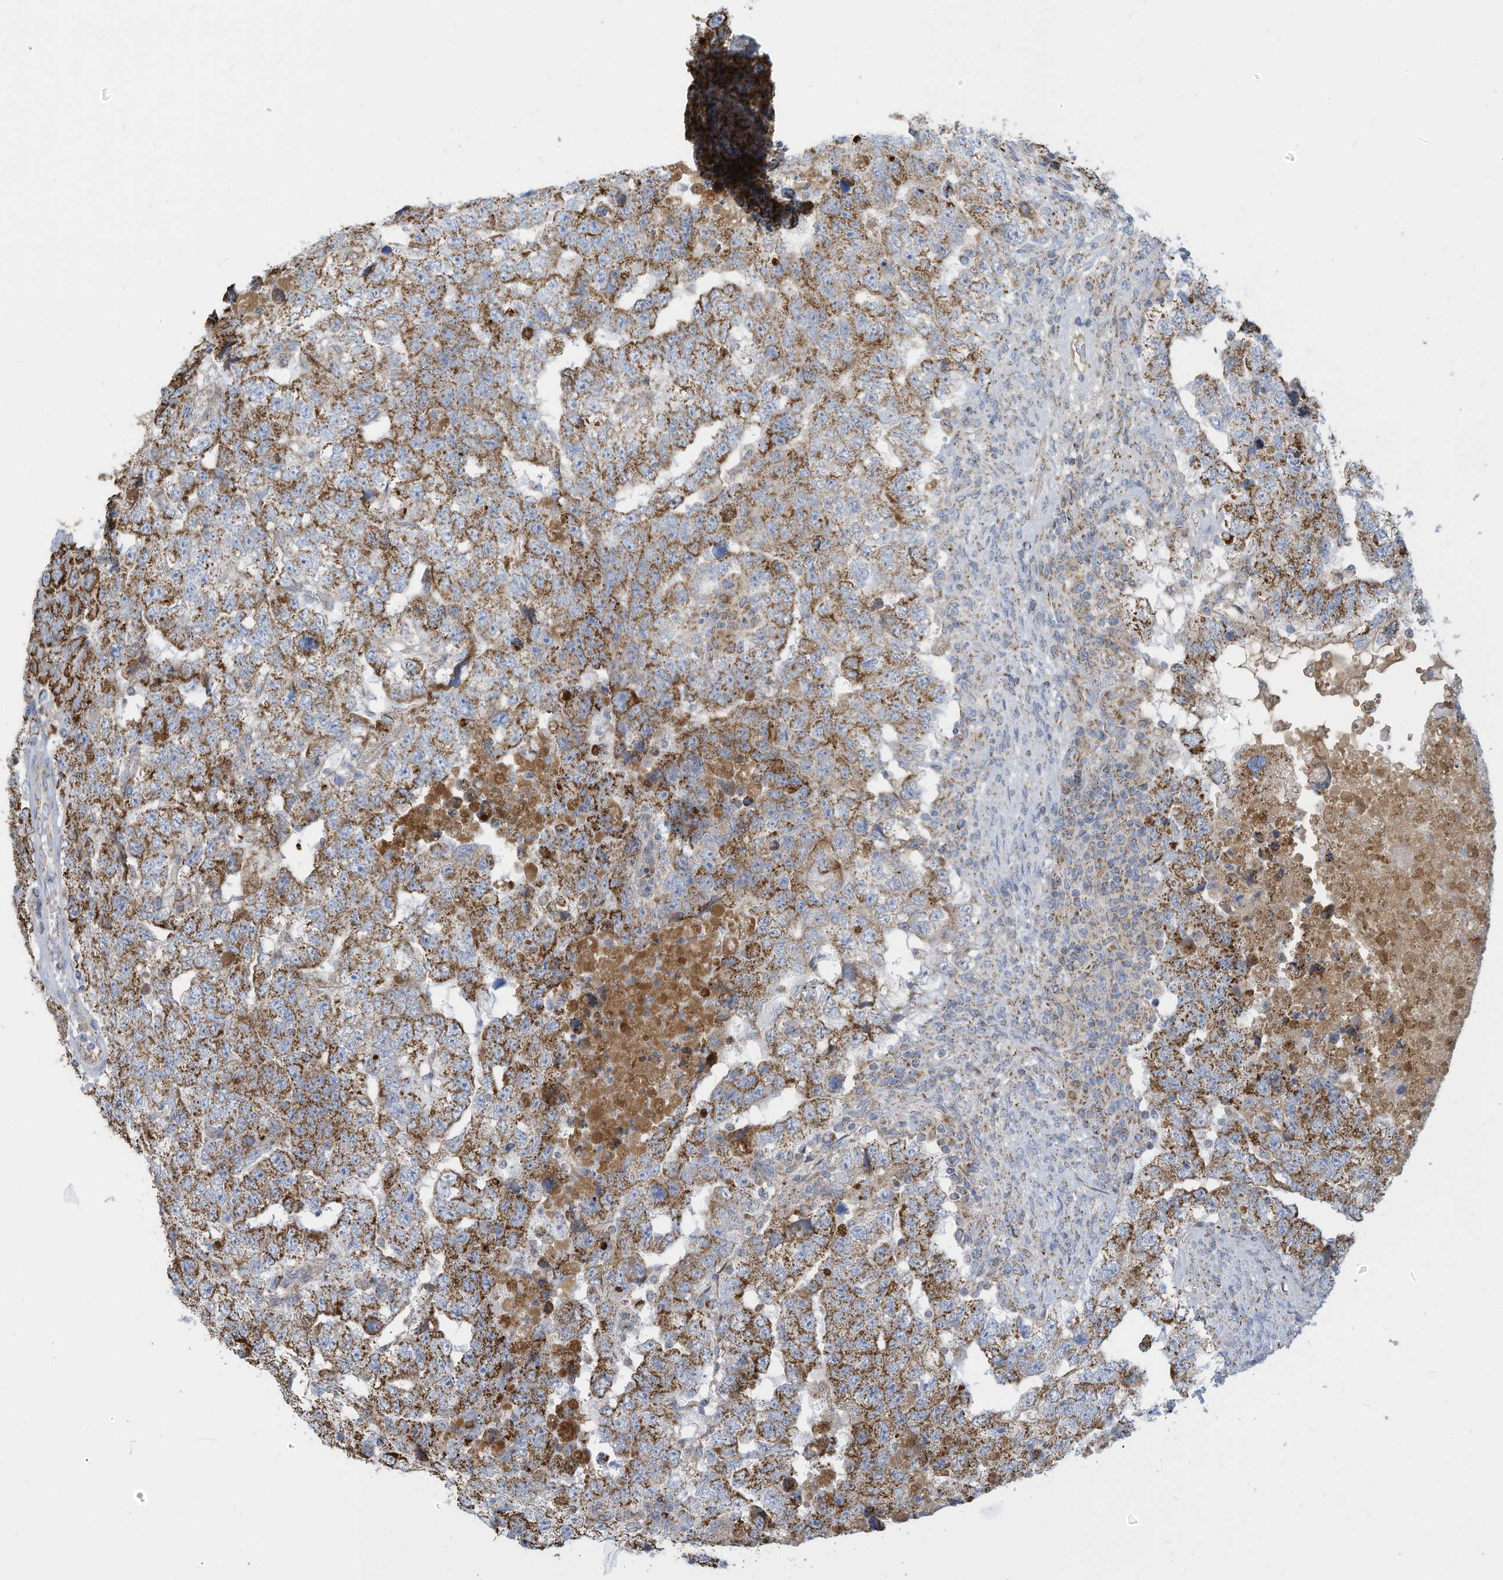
{"staining": {"intensity": "moderate", "quantity": ">75%", "location": "cytoplasmic/membranous"}, "tissue": "testis cancer", "cell_type": "Tumor cells", "image_type": "cancer", "snomed": [{"axis": "morphology", "description": "Carcinoma, Embryonal, NOS"}, {"axis": "topography", "description": "Testis"}], "caption": "DAB immunohistochemical staining of human testis cancer exhibits moderate cytoplasmic/membranous protein staining in about >75% of tumor cells. The protein of interest is stained brown, and the nuclei are stained in blue (DAB IHC with brightfield microscopy, high magnification).", "gene": "NLN", "patient": {"sex": "male", "age": 36}}